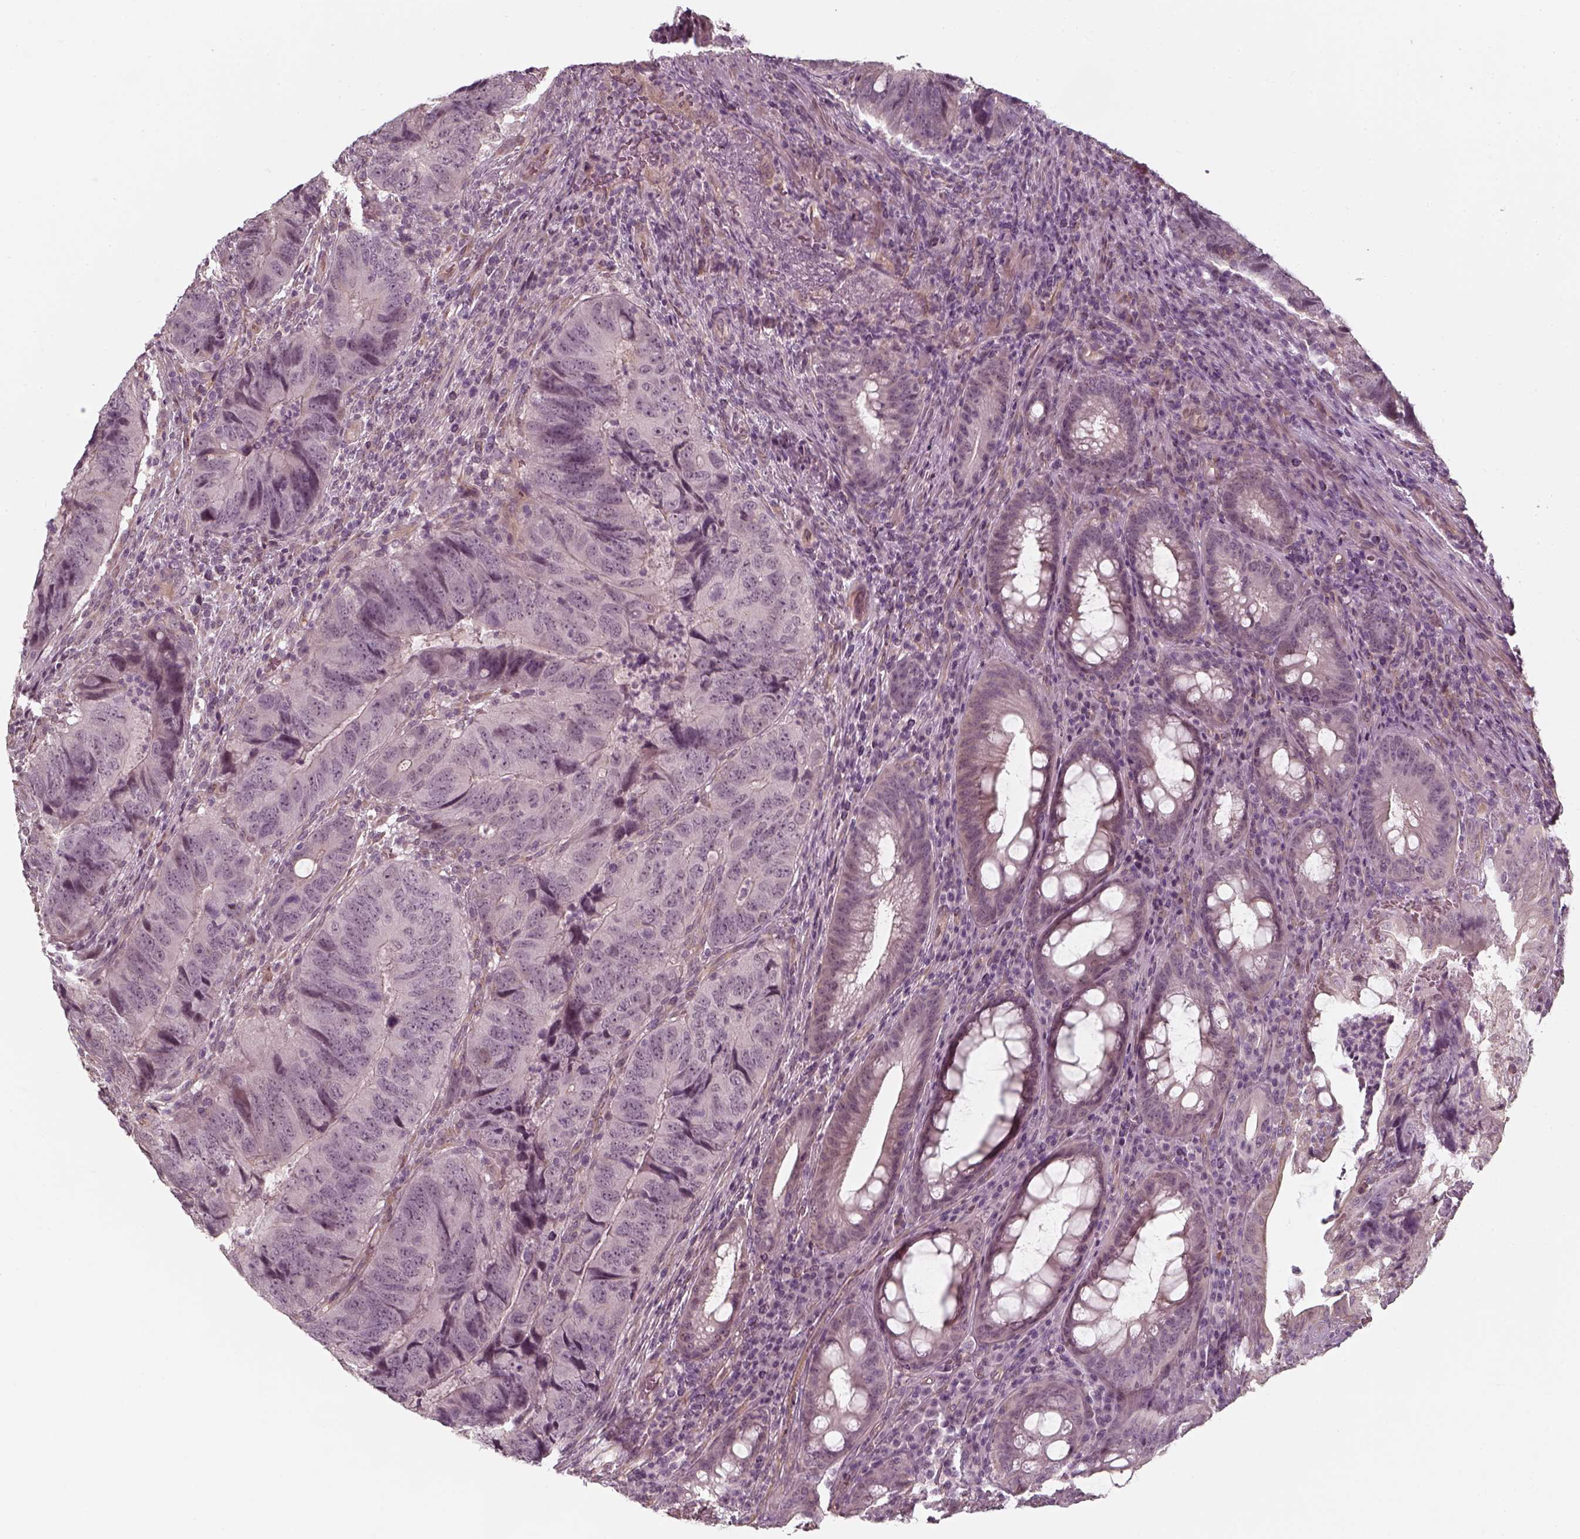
{"staining": {"intensity": "negative", "quantity": "none", "location": "none"}, "tissue": "colorectal cancer", "cell_type": "Tumor cells", "image_type": "cancer", "snomed": [{"axis": "morphology", "description": "Adenocarcinoma, NOS"}, {"axis": "topography", "description": "Colon"}], "caption": "The image reveals no staining of tumor cells in colorectal cancer. The staining was performed using DAB to visualize the protein expression in brown, while the nuclei were stained in blue with hematoxylin (Magnification: 20x).", "gene": "LAMB2", "patient": {"sex": "male", "age": 79}}